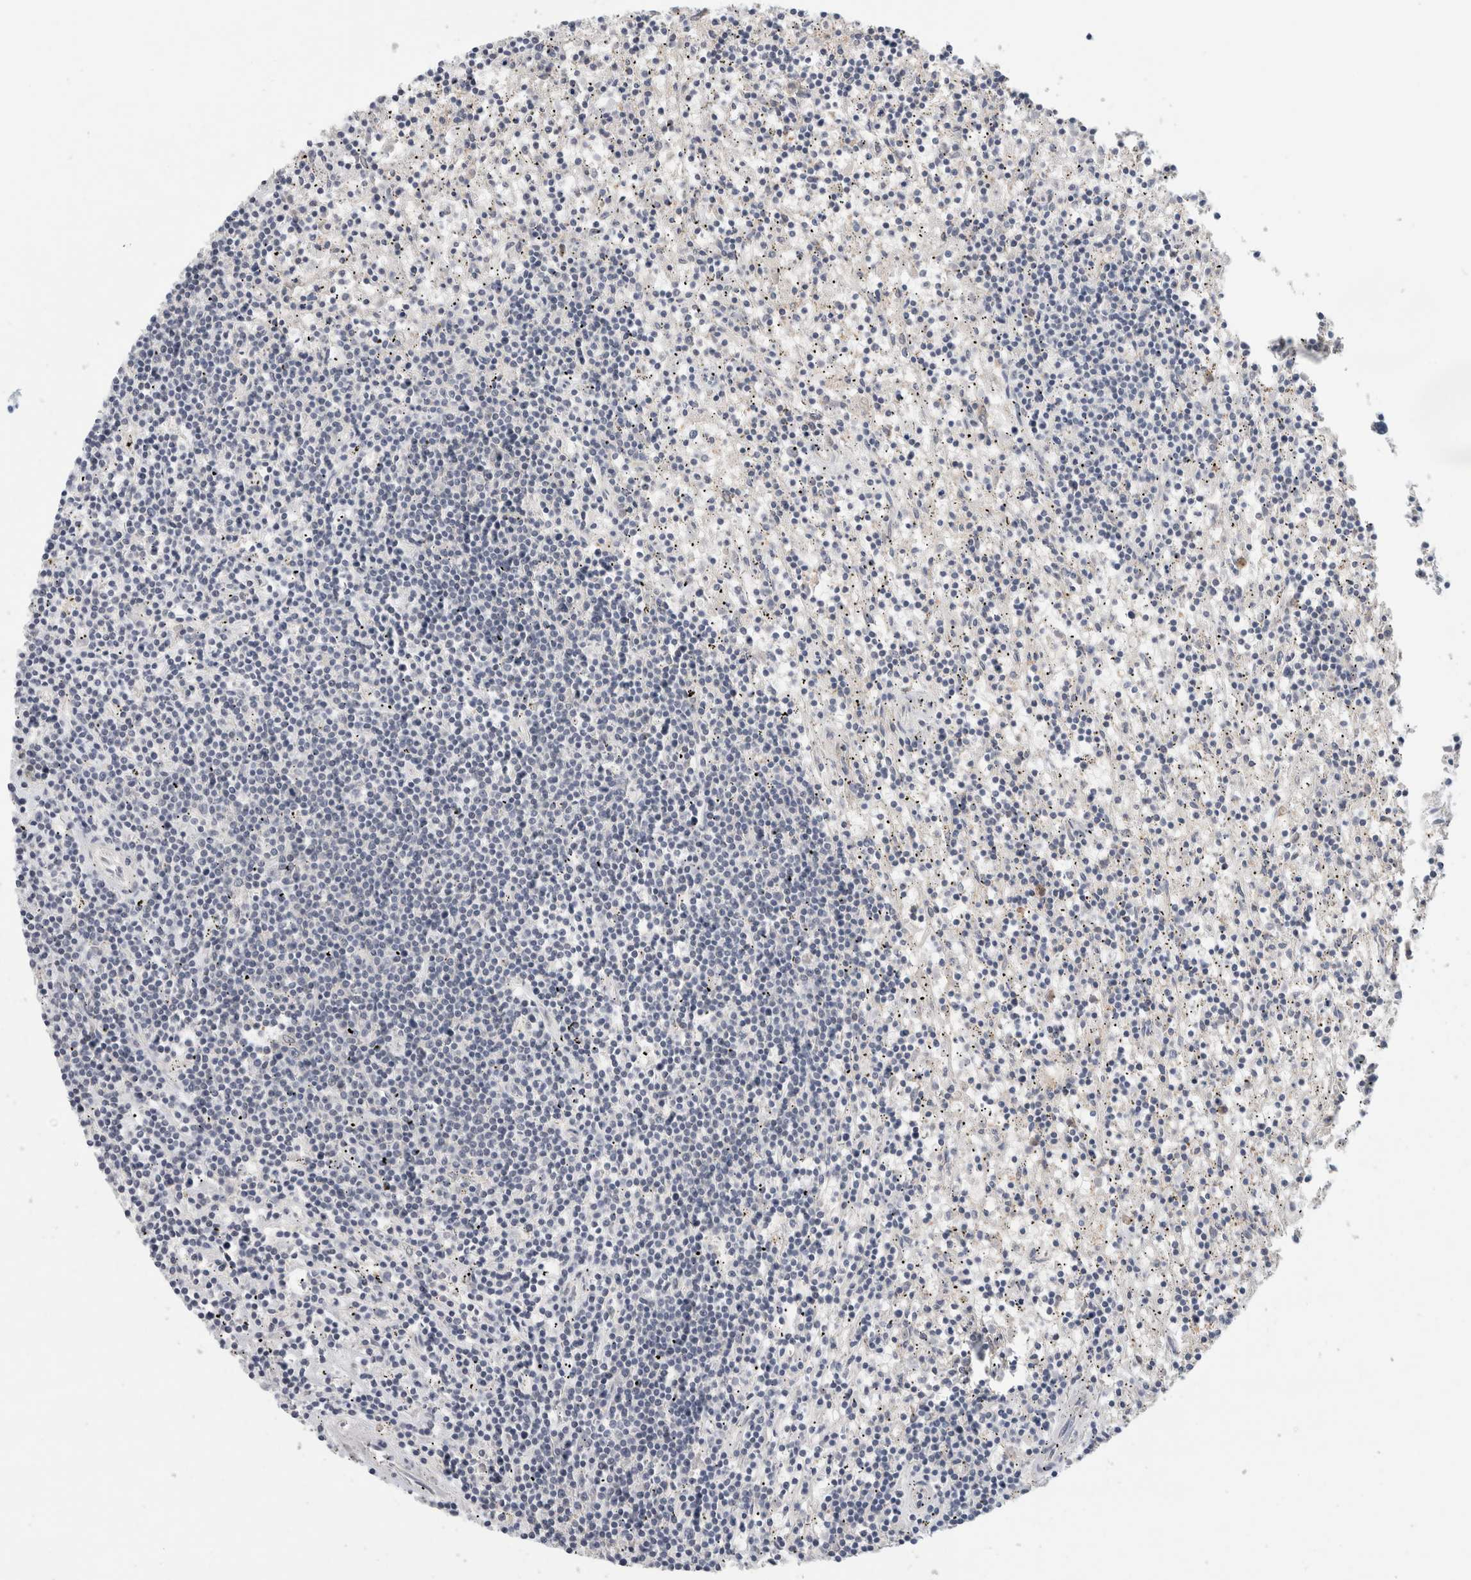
{"staining": {"intensity": "negative", "quantity": "none", "location": "none"}, "tissue": "lymphoma", "cell_type": "Tumor cells", "image_type": "cancer", "snomed": [{"axis": "morphology", "description": "Malignant lymphoma, non-Hodgkin's type, Low grade"}, {"axis": "topography", "description": "Spleen"}], "caption": "This is an immunohistochemistry image of human low-grade malignant lymphoma, non-Hodgkin's type. There is no staining in tumor cells.", "gene": "HCN3", "patient": {"sex": "male", "age": 76}}